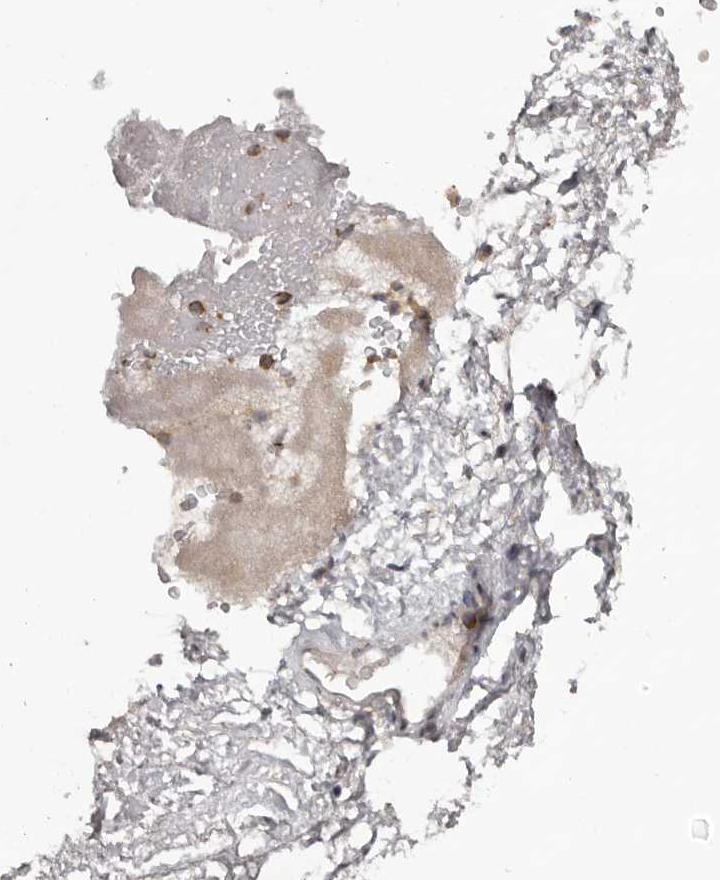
{"staining": {"intensity": "negative", "quantity": "none", "location": "none"}, "tissue": "adipose tissue", "cell_type": "Adipocytes", "image_type": "normal", "snomed": [{"axis": "morphology", "description": "Normal tissue, NOS"}, {"axis": "topography", "description": "Cartilage tissue"}, {"axis": "topography", "description": "Bronchus"}], "caption": "Immunohistochemistry micrograph of normal adipose tissue stained for a protein (brown), which shows no positivity in adipocytes.", "gene": "ANKRD44", "patient": {"sex": "female", "age": 73}}